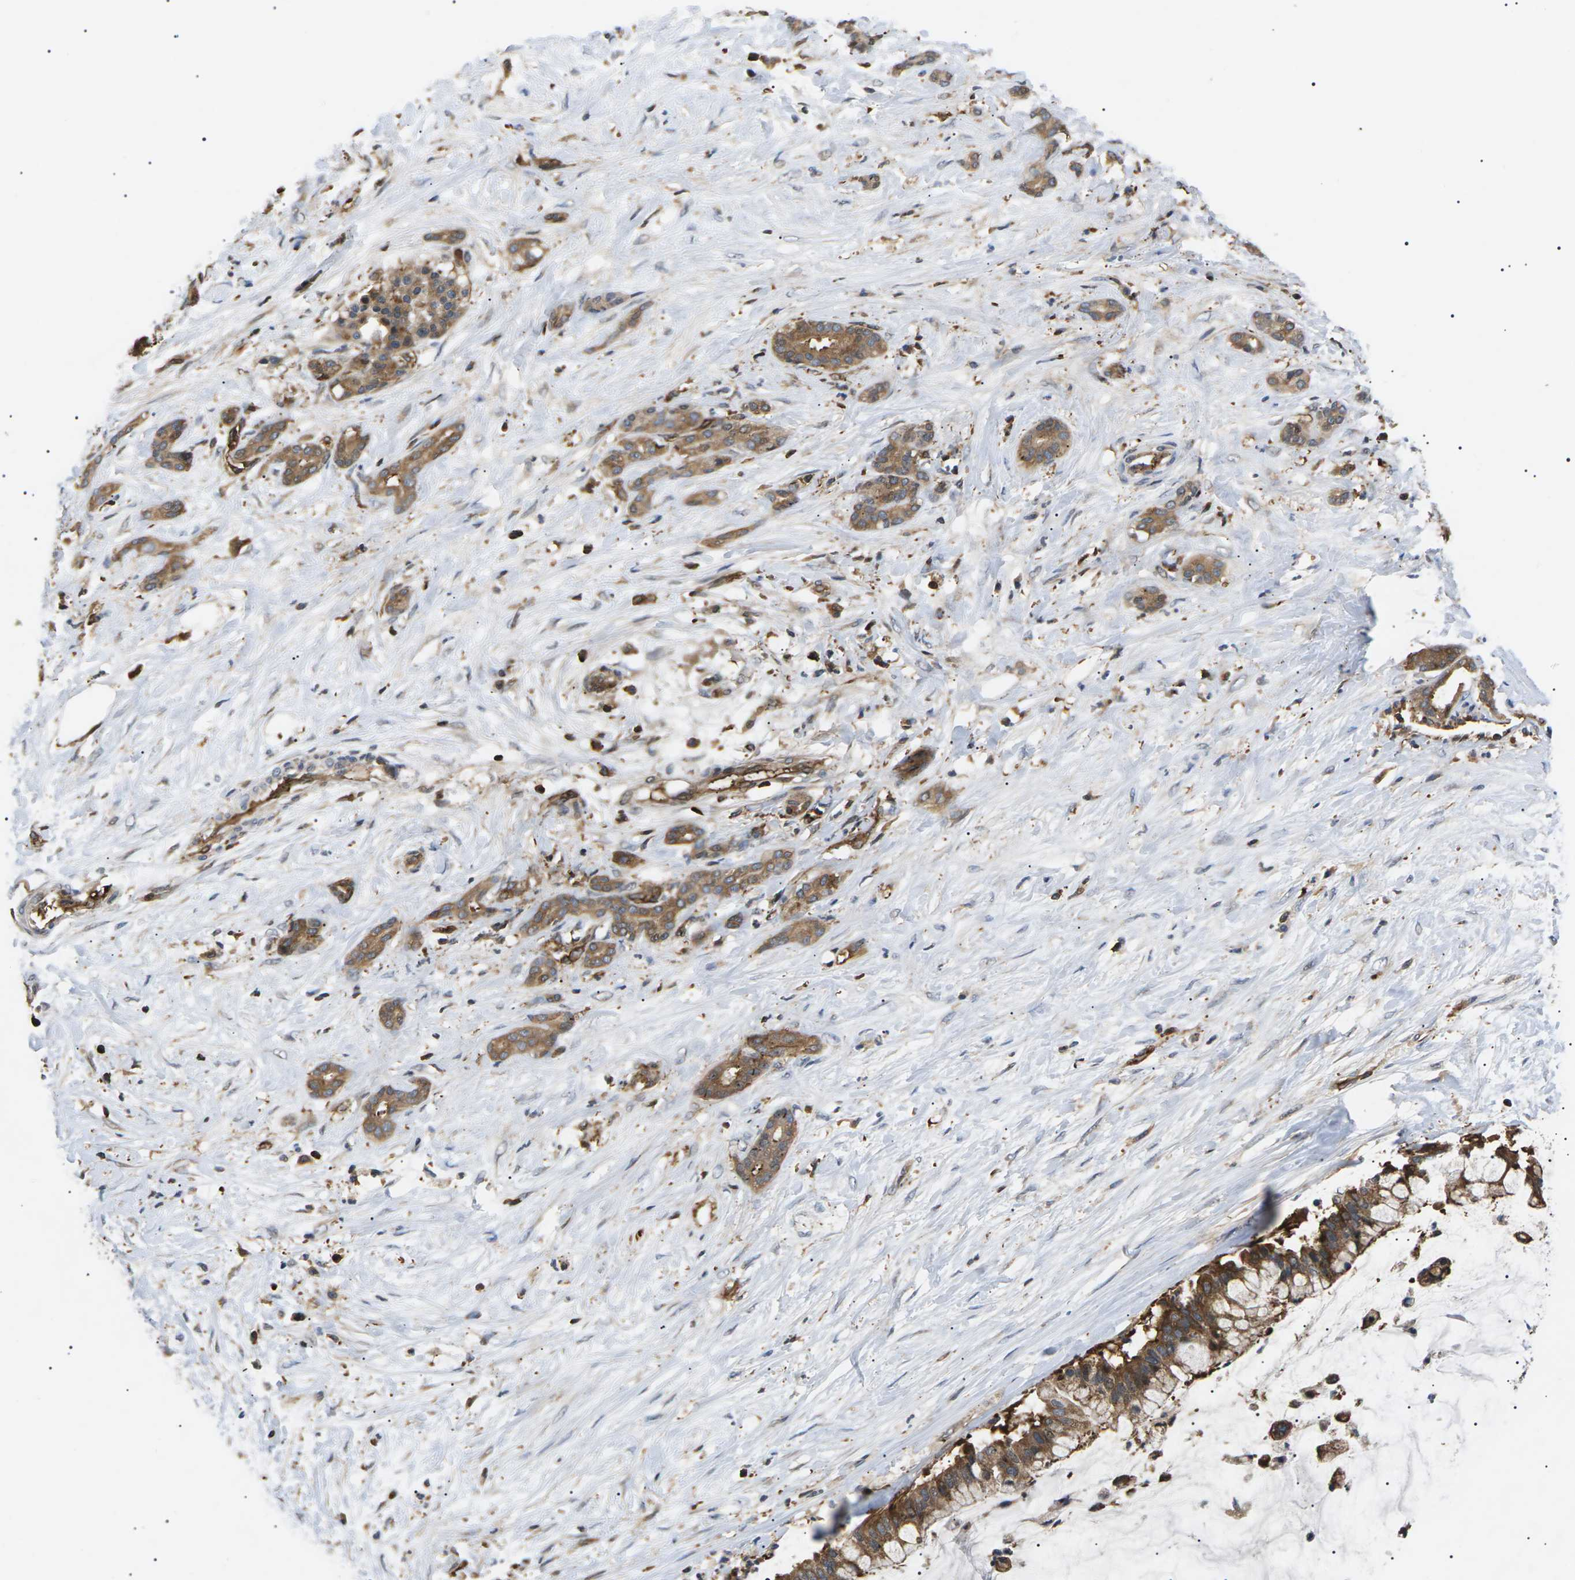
{"staining": {"intensity": "moderate", "quantity": ">75%", "location": "cytoplasmic/membranous"}, "tissue": "pancreatic cancer", "cell_type": "Tumor cells", "image_type": "cancer", "snomed": [{"axis": "morphology", "description": "Adenocarcinoma, NOS"}, {"axis": "topography", "description": "Pancreas"}], "caption": "Pancreatic cancer stained for a protein exhibits moderate cytoplasmic/membranous positivity in tumor cells.", "gene": "TMTC4", "patient": {"sex": "male", "age": 41}}